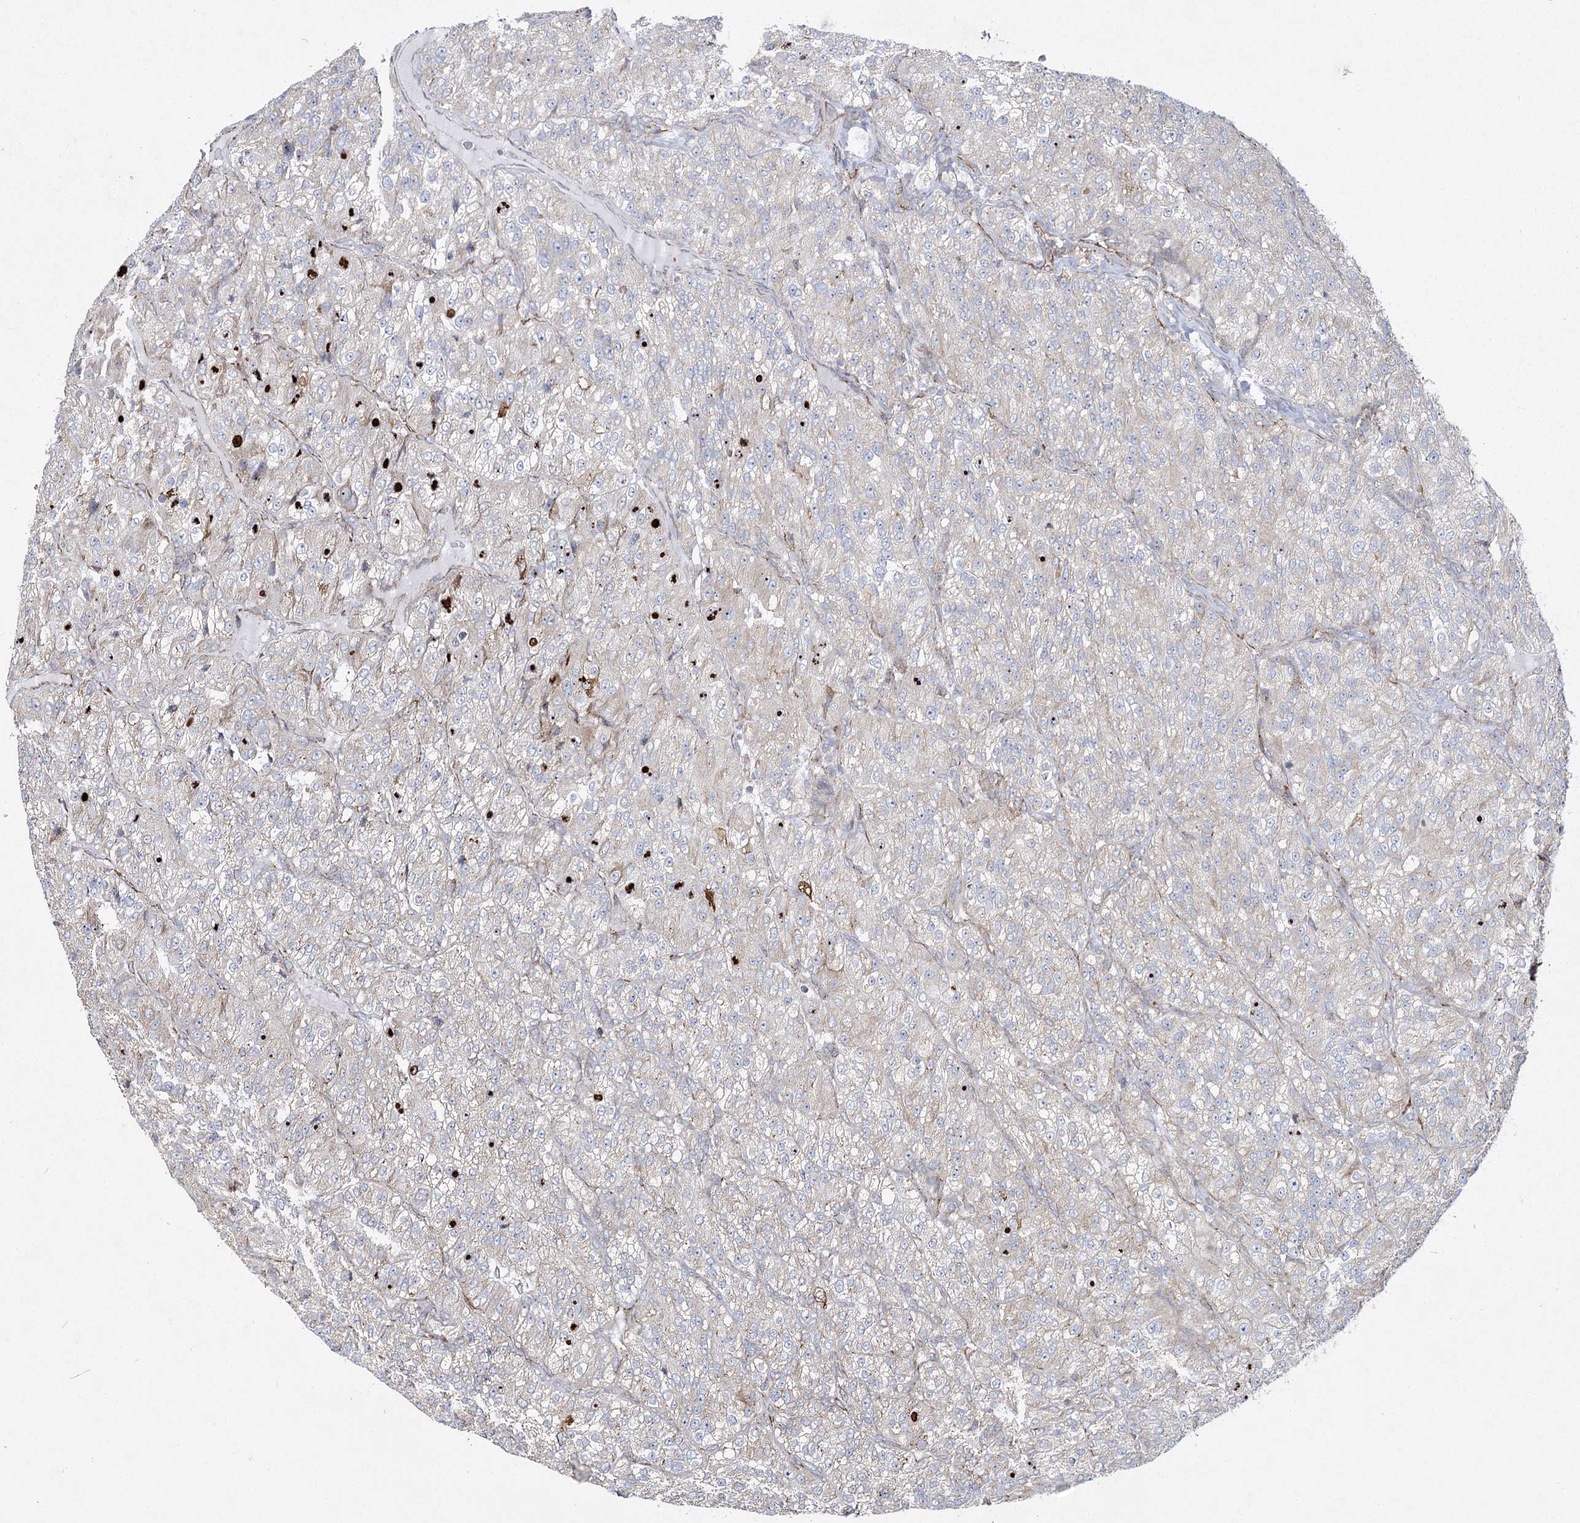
{"staining": {"intensity": "negative", "quantity": "none", "location": "none"}, "tissue": "renal cancer", "cell_type": "Tumor cells", "image_type": "cancer", "snomed": [{"axis": "morphology", "description": "Adenocarcinoma, NOS"}, {"axis": "topography", "description": "Kidney"}], "caption": "Protein analysis of renal cancer (adenocarcinoma) reveals no significant expression in tumor cells.", "gene": "NHLRC2", "patient": {"sex": "female", "age": 63}}